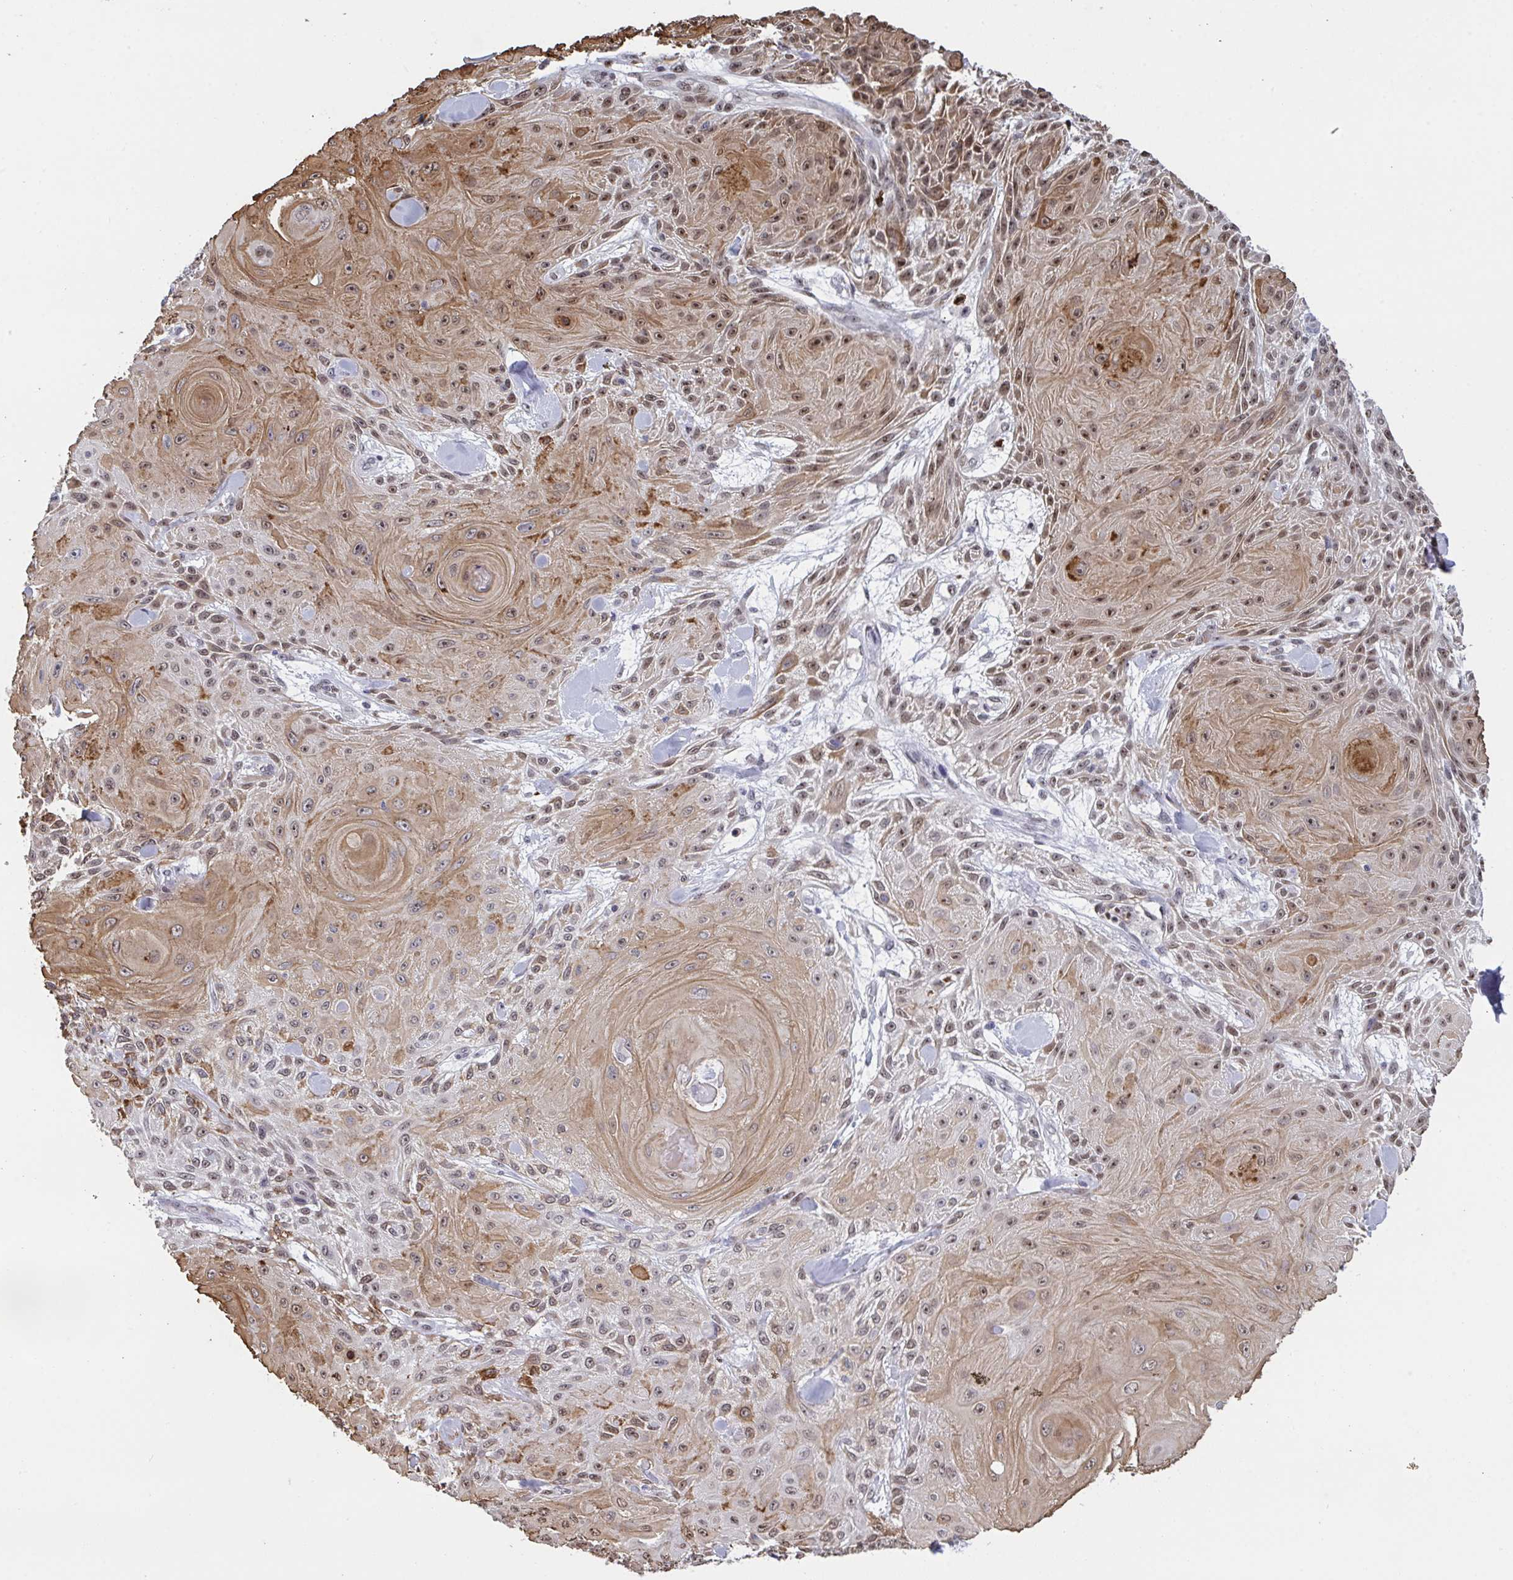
{"staining": {"intensity": "moderate", "quantity": ">75%", "location": "cytoplasmic/membranous,nuclear"}, "tissue": "skin cancer", "cell_type": "Tumor cells", "image_type": "cancer", "snomed": [{"axis": "morphology", "description": "Squamous cell carcinoma, NOS"}, {"axis": "topography", "description": "Skin"}], "caption": "Protein expression analysis of human skin cancer reveals moderate cytoplasmic/membranous and nuclear staining in approximately >75% of tumor cells.", "gene": "PELI2", "patient": {"sex": "male", "age": 88}}